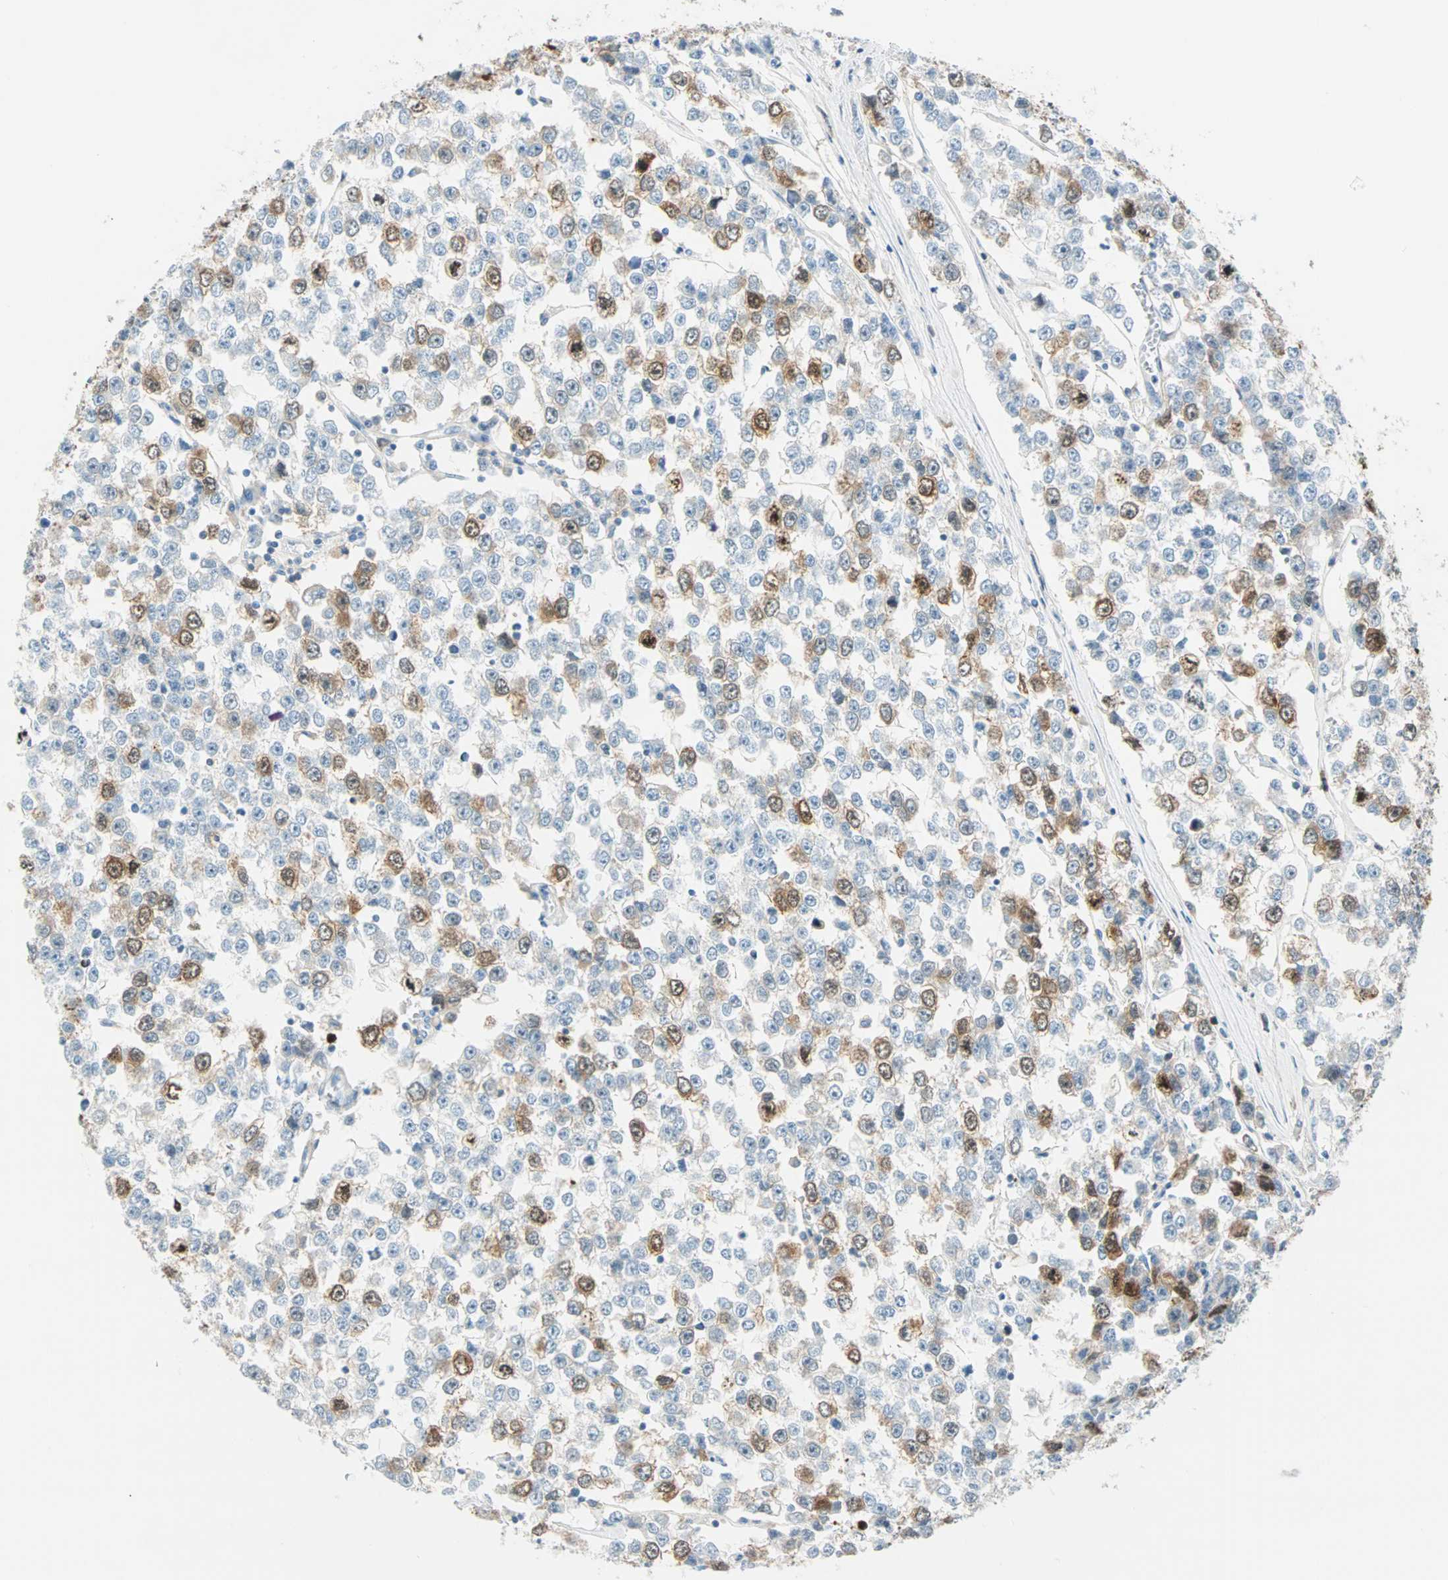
{"staining": {"intensity": "moderate", "quantity": "<25%", "location": "cytoplasmic/membranous,nuclear"}, "tissue": "testis cancer", "cell_type": "Tumor cells", "image_type": "cancer", "snomed": [{"axis": "morphology", "description": "Seminoma, NOS"}, {"axis": "morphology", "description": "Carcinoma, Embryonal, NOS"}, {"axis": "topography", "description": "Testis"}], "caption": "High-power microscopy captured an IHC histopathology image of testis embryonal carcinoma, revealing moderate cytoplasmic/membranous and nuclear staining in approximately <25% of tumor cells.", "gene": "PTTG1", "patient": {"sex": "male", "age": 52}}